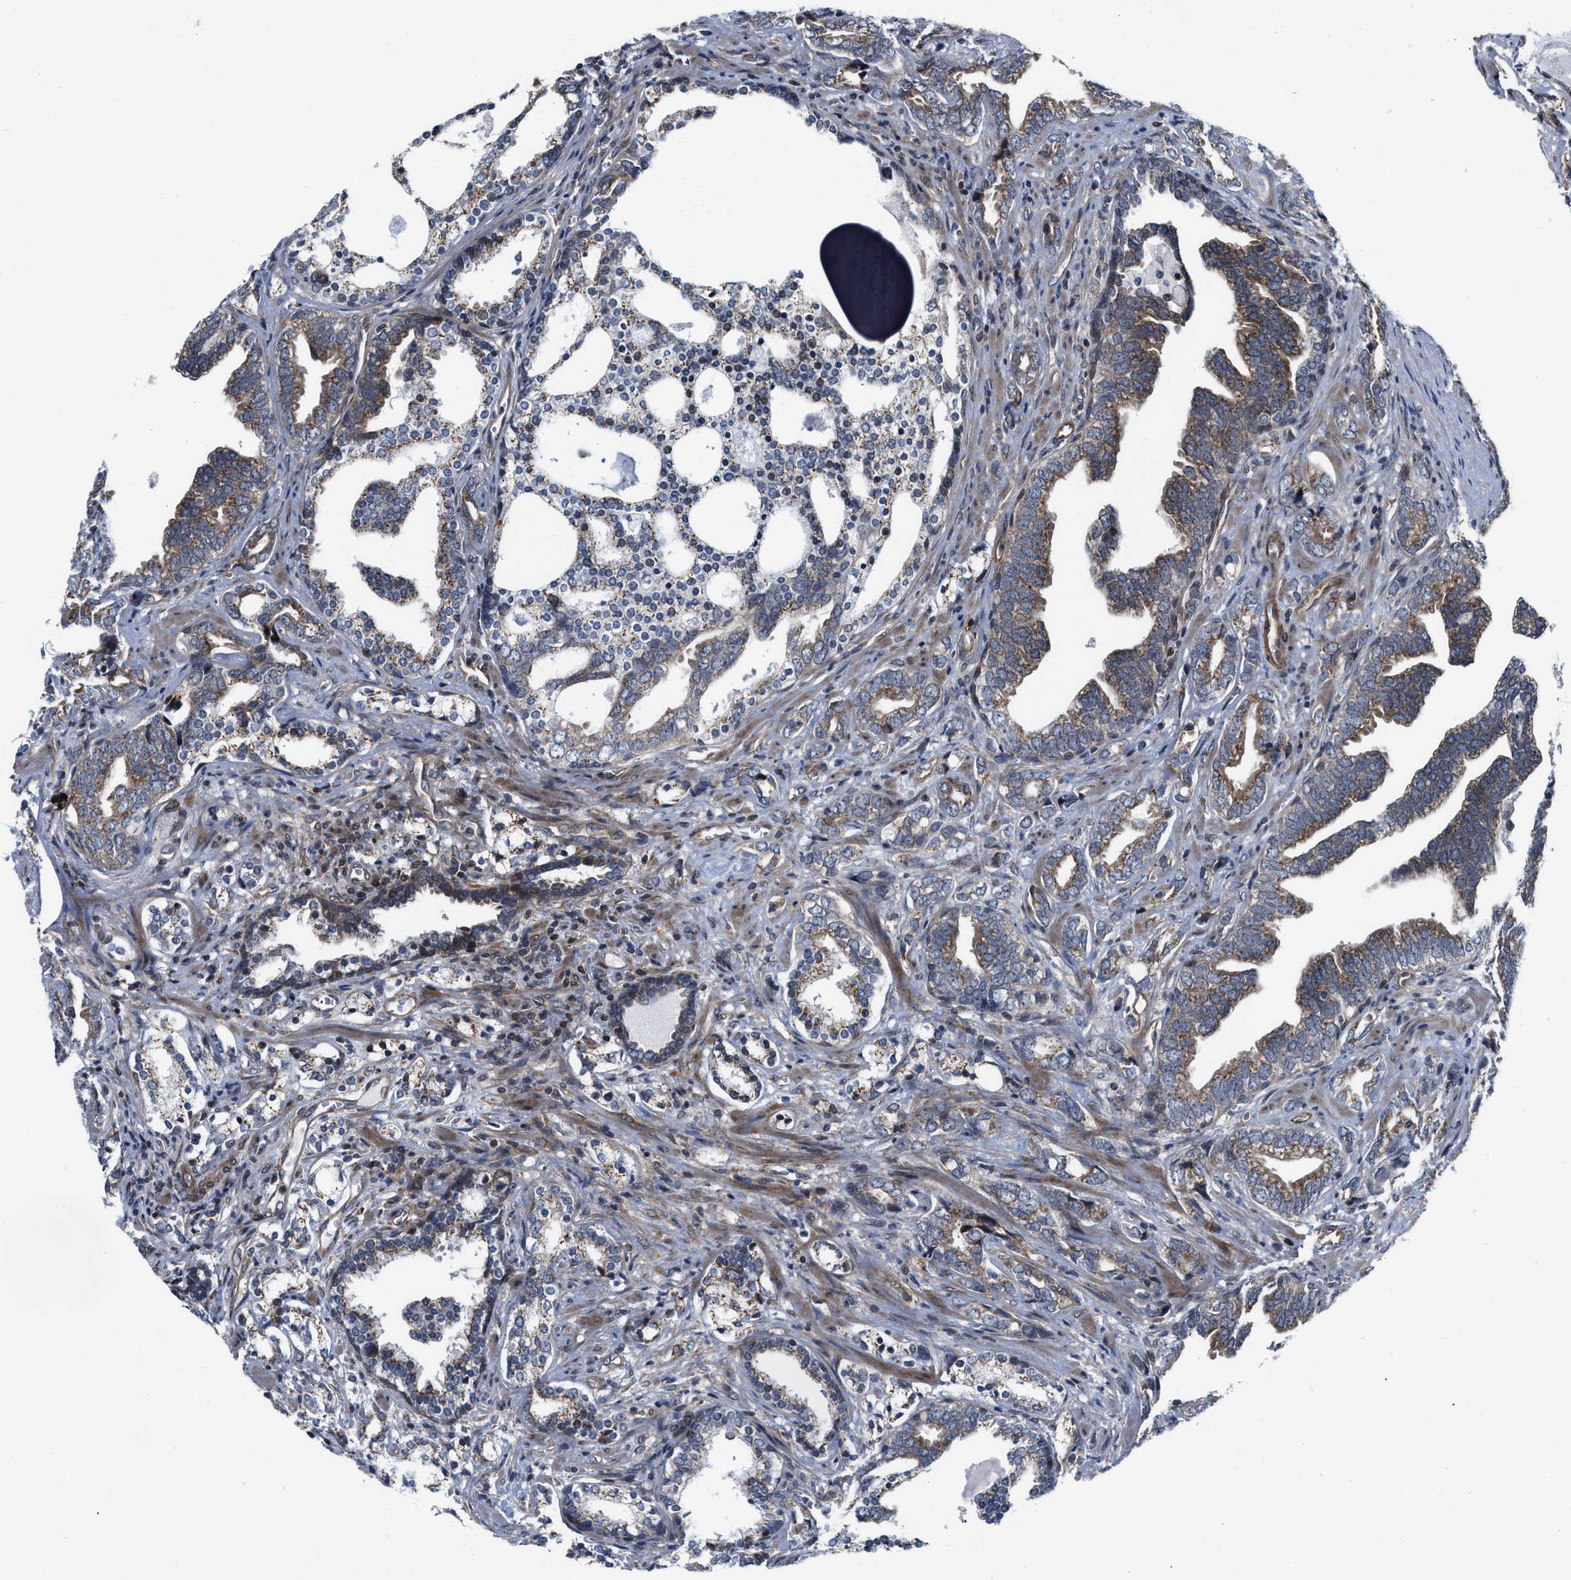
{"staining": {"intensity": "moderate", "quantity": ">75%", "location": "cytoplasmic/membranous"}, "tissue": "prostate cancer", "cell_type": "Tumor cells", "image_type": "cancer", "snomed": [{"axis": "morphology", "description": "Adenocarcinoma, Medium grade"}, {"axis": "topography", "description": "Prostate"}], "caption": "The photomicrograph shows a brown stain indicating the presence of a protein in the cytoplasmic/membranous of tumor cells in prostate adenocarcinoma (medium-grade).", "gene": "TGFB1I1", "patient": {"sex": "male", "age": 67}}